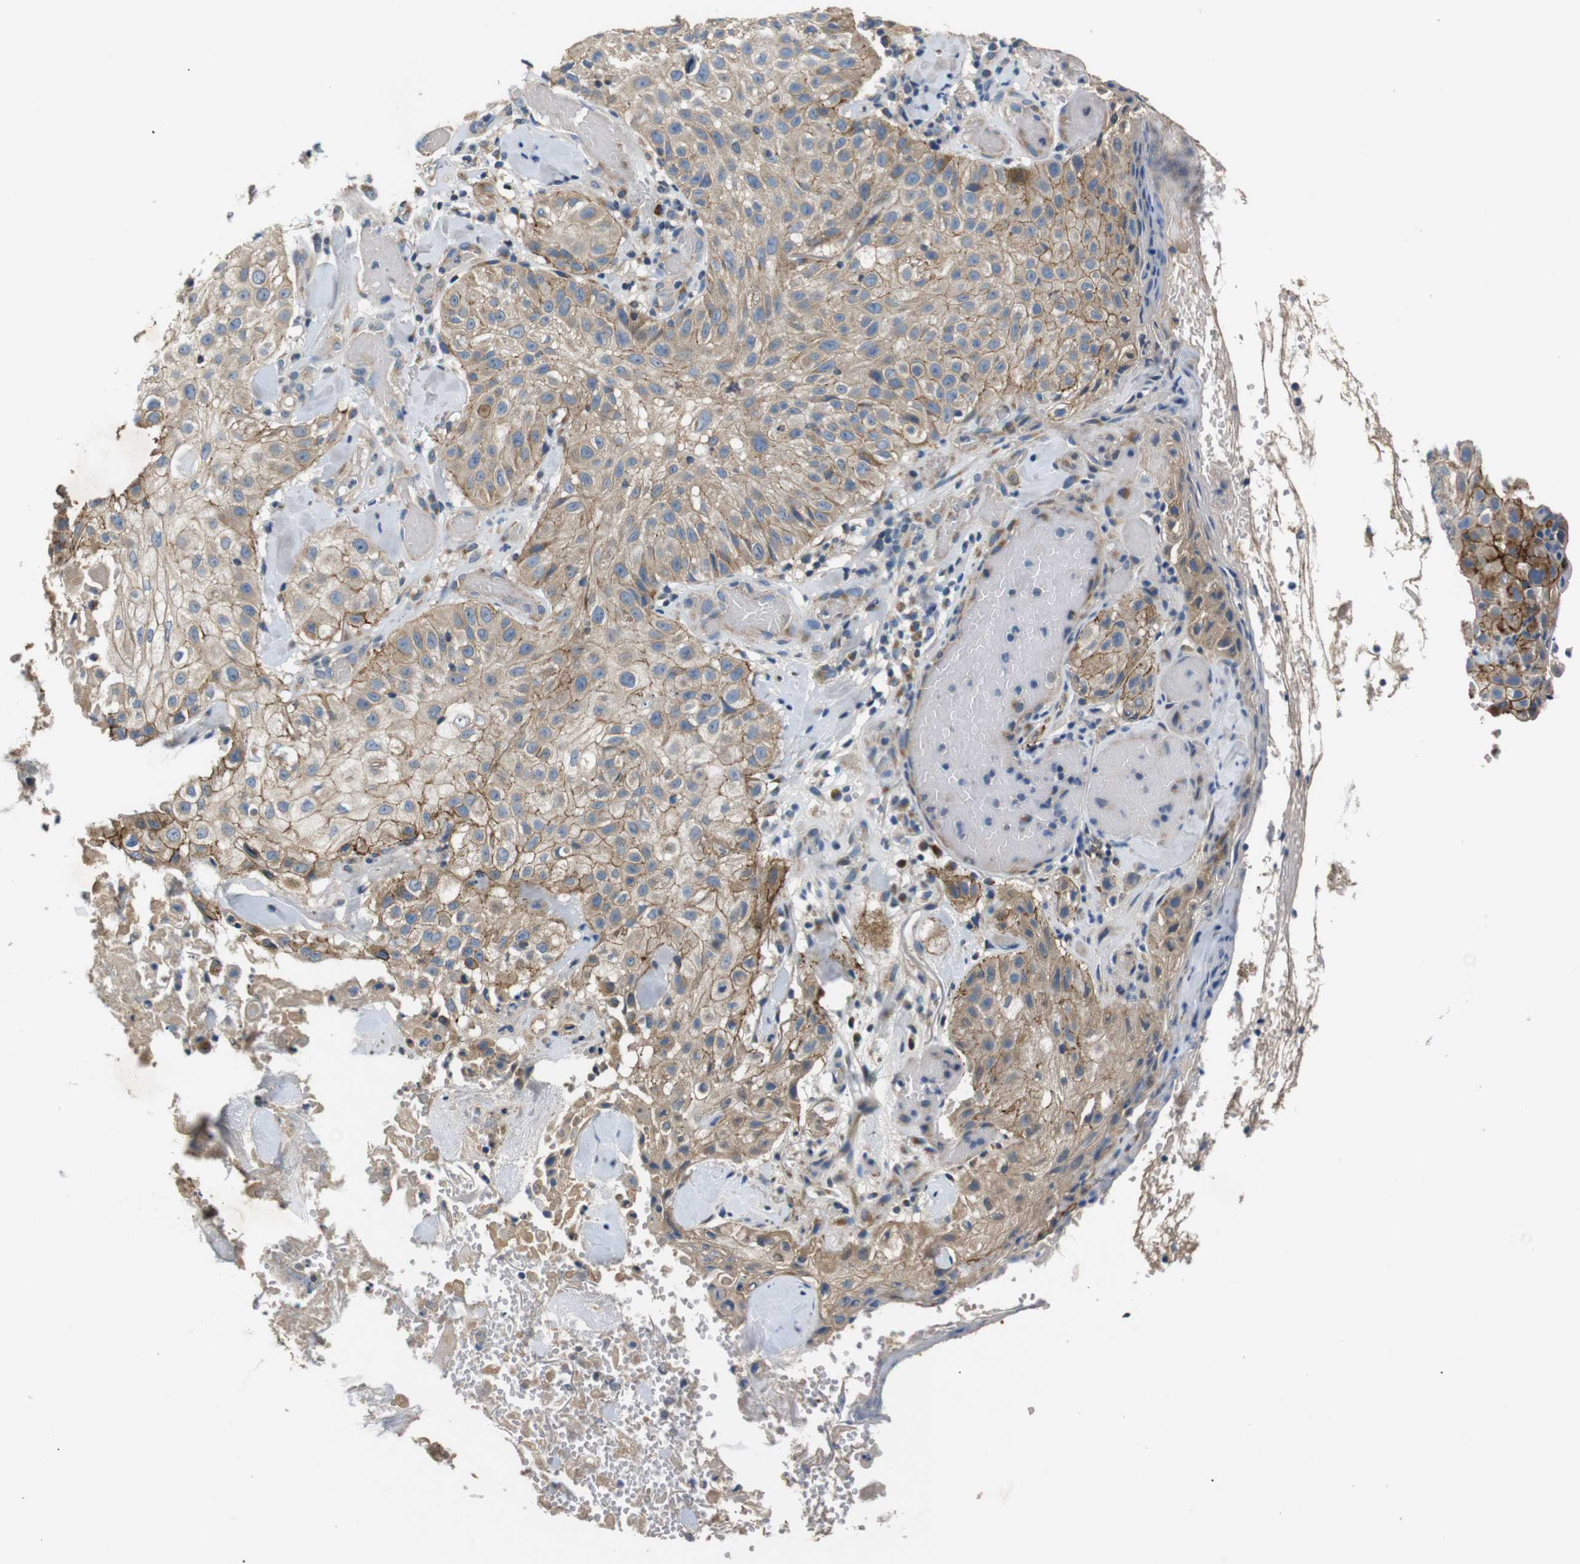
{"staining": {"intensity": "weak", "quantity": ">75%", "location": "cytoplasmic/membranous"}, "tissue": "skin cancer", "cell_type": "Tumor cells", "image_type": "cancer", "snomed": [{"axis": "morphology", "description": "Squamous cell carcinoma, NOS"}, {"axis": "topography", "description": "Skin"}], "caption": "The photomicrograph reveals a brown stain indicating the presence of a protein in the cytoplasmic/membranous of tumor cells in skin cancer (squamous cell carcinoma).", "gene": "NETO2", "patient": {"sex": "male", "age": 86}}